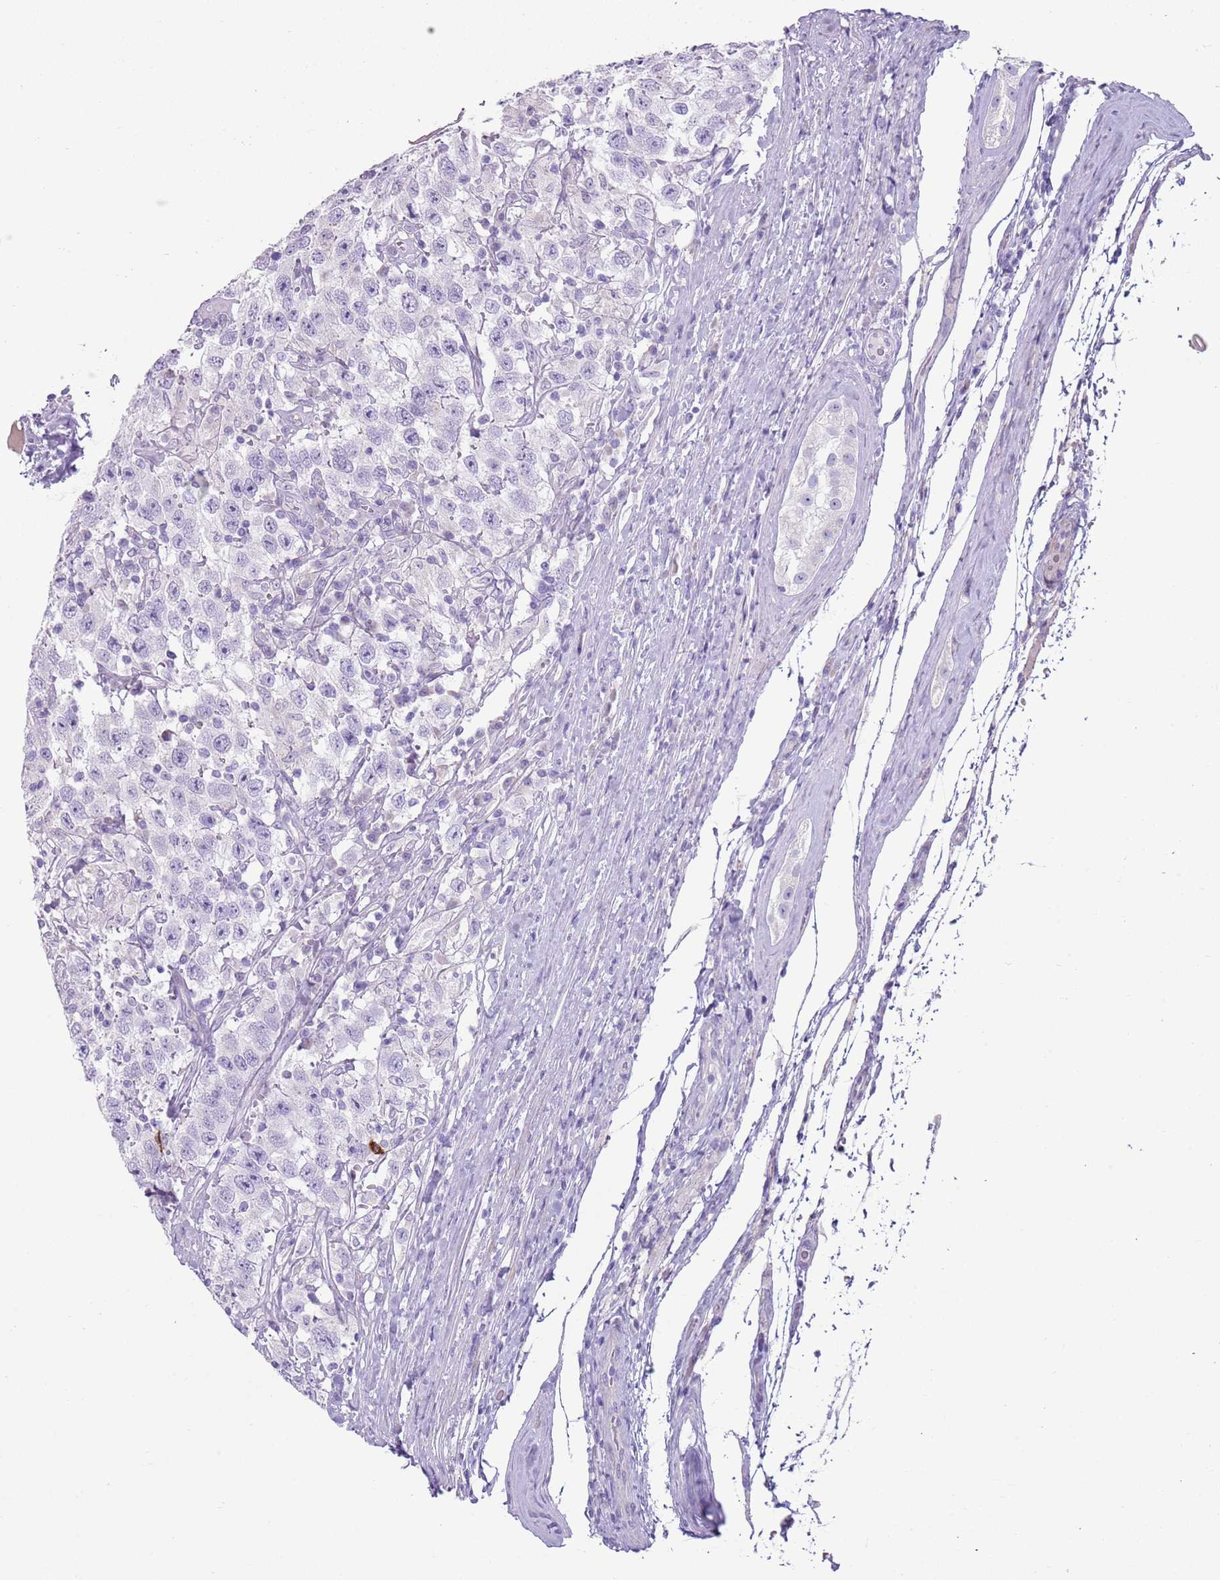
{"staining": {"intensity": "negative", "quantity": "none", "location": "none"}, "tissue": "testis cancer", "cell_type": "Tumor cells", "image_type": "cancer", "snomed": [{"axis": "morphology", "description": "Seminoma, NOS"}, {"axis": "topography", "description": "Testis"}], "caption": "High power microscopy micrograph of an immunohistochemistry (IHC) histopathology image of seminoma (testis), revealing no significant positivity in tumor cells.", "gene": "CD177", "patient": {"sex": "male", "age": 41}}